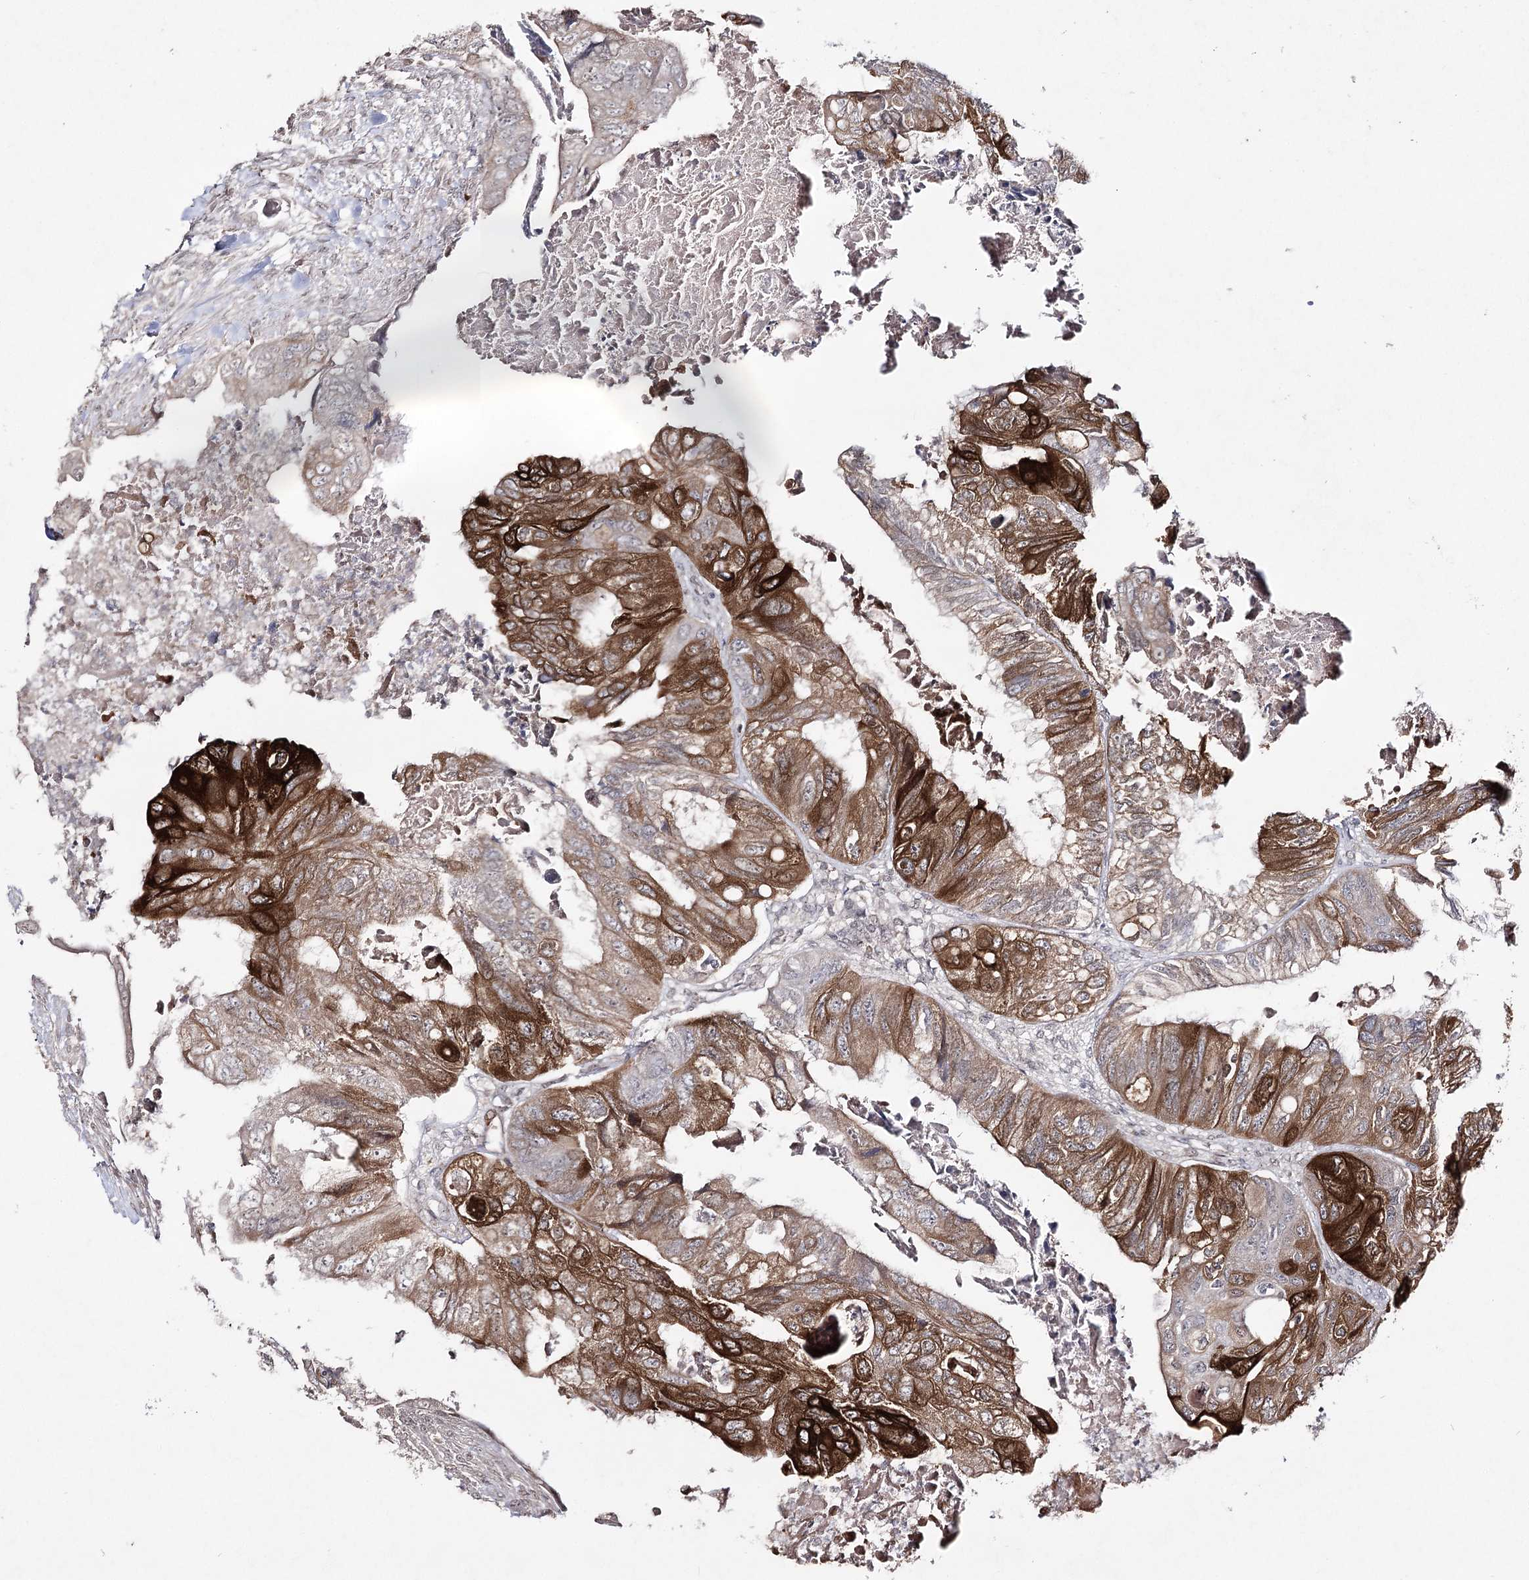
{"staining": {"intensity": "strong", "quantity": "25%-75%", "location": "cytoplasmic/membranous"}, "tissue": "colorectal cancer", "cell_type": "Tumor cells", "image_type": "cancer", "snomed": [{"axis": "morphology", "description": "Adenocarcinoma, NOS"}, {"axis": "topography", "description": "Rectum"}], "caption": "Colorectal adenocarcinoma stained with IHC shows strong cytoplasmic/membranous positivity in approximately 25%-75% of tumor cells. (DAB (3,3'-diaminobenzidine) = brown stain, brightfield microscopy at high magnification).", "gene": "HSD11B2", "patient": {"sex": "male", "age": 63}}